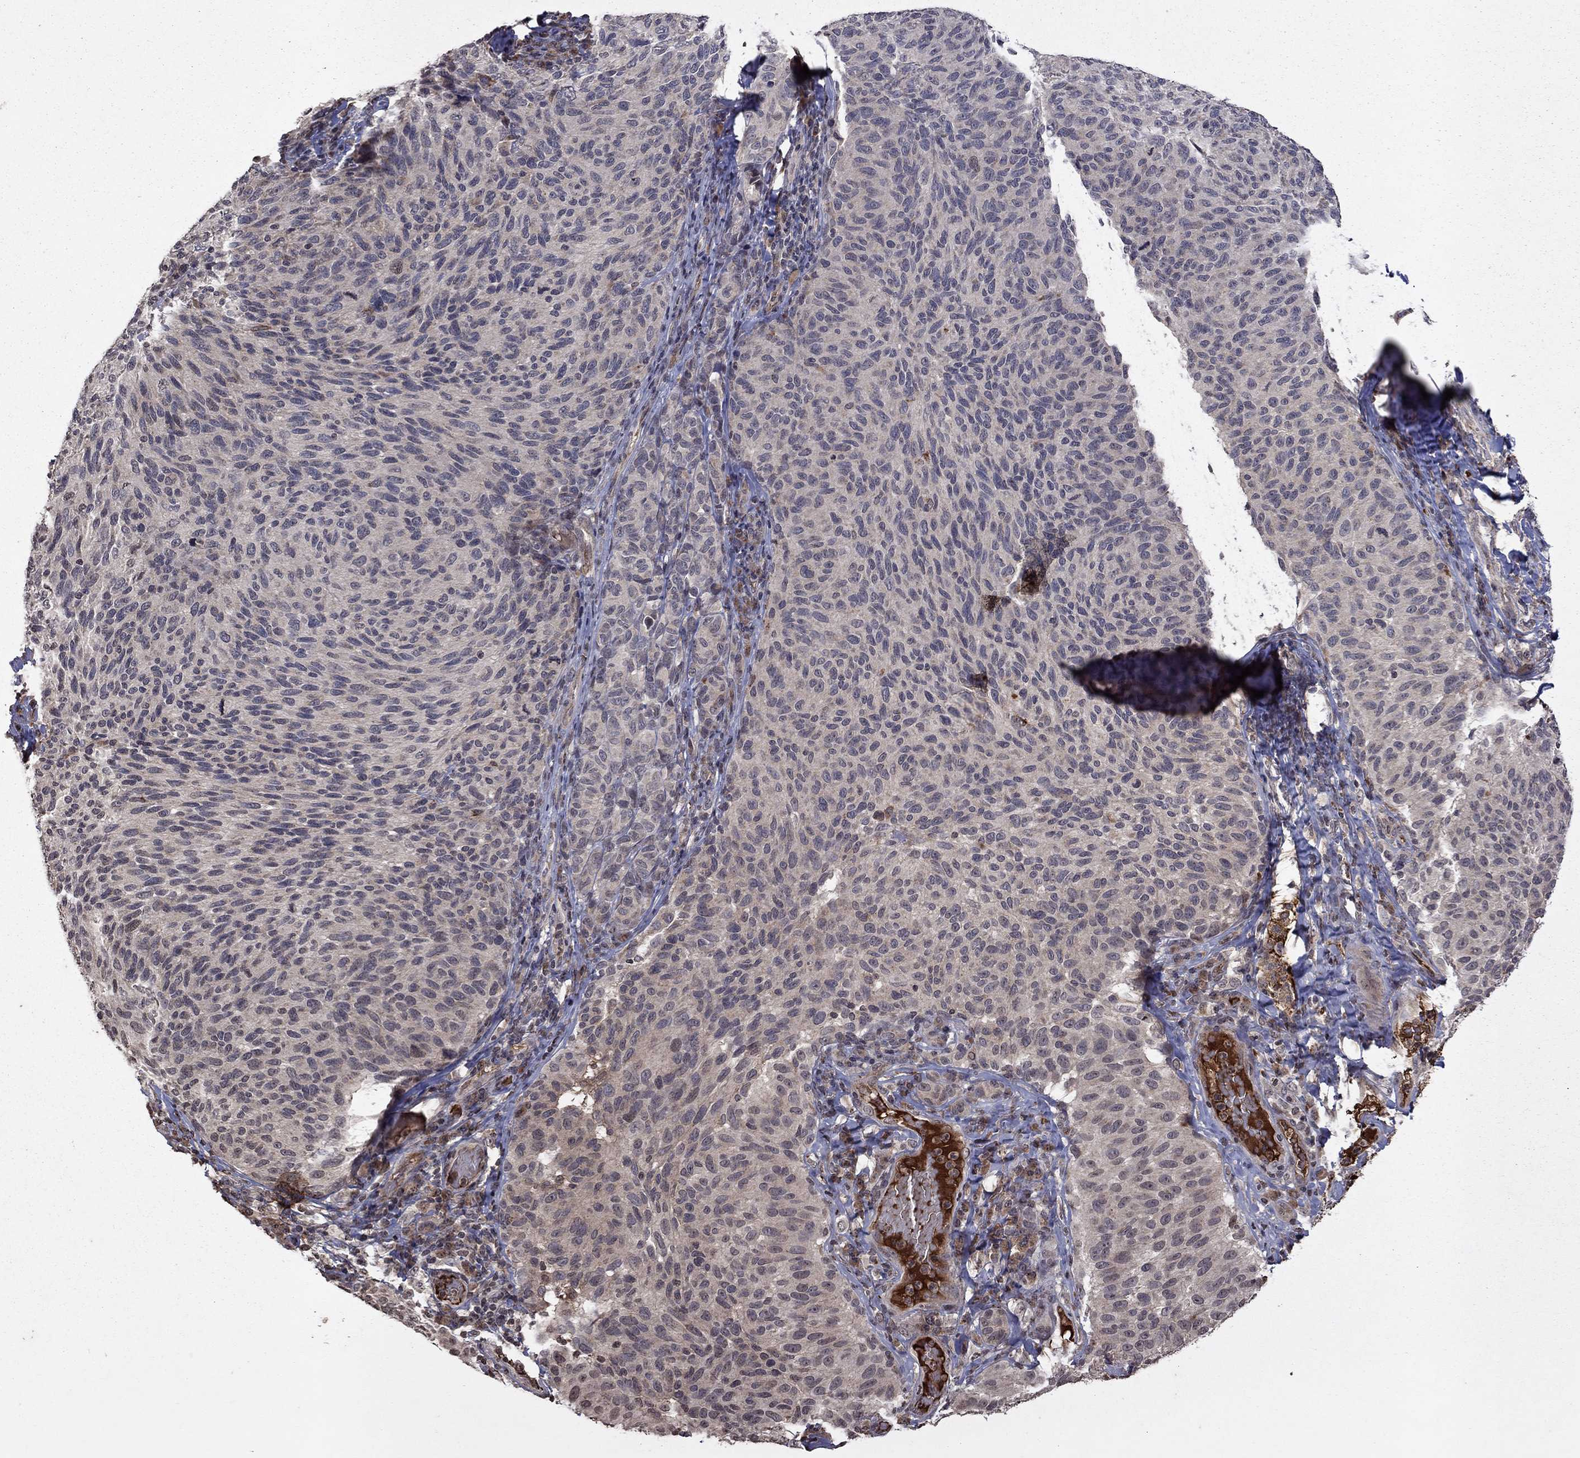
{"staining": {"intensity": "negative", "quantity": "none", "location": "none"}, "tissue": "melanoma", "cell_type": "Tumor cells", "image_type": "cancer", "snomed": [{"axis": "morphology", "description": "Malignant melanoma, NOS"}, {"axis": "topography", "description": "Skin"}], "caption": "There is no significant expression in tumor cells of malignant melanoma.", "gene": "NLGN1", "patient": {"sex": "female", "age": 73}}